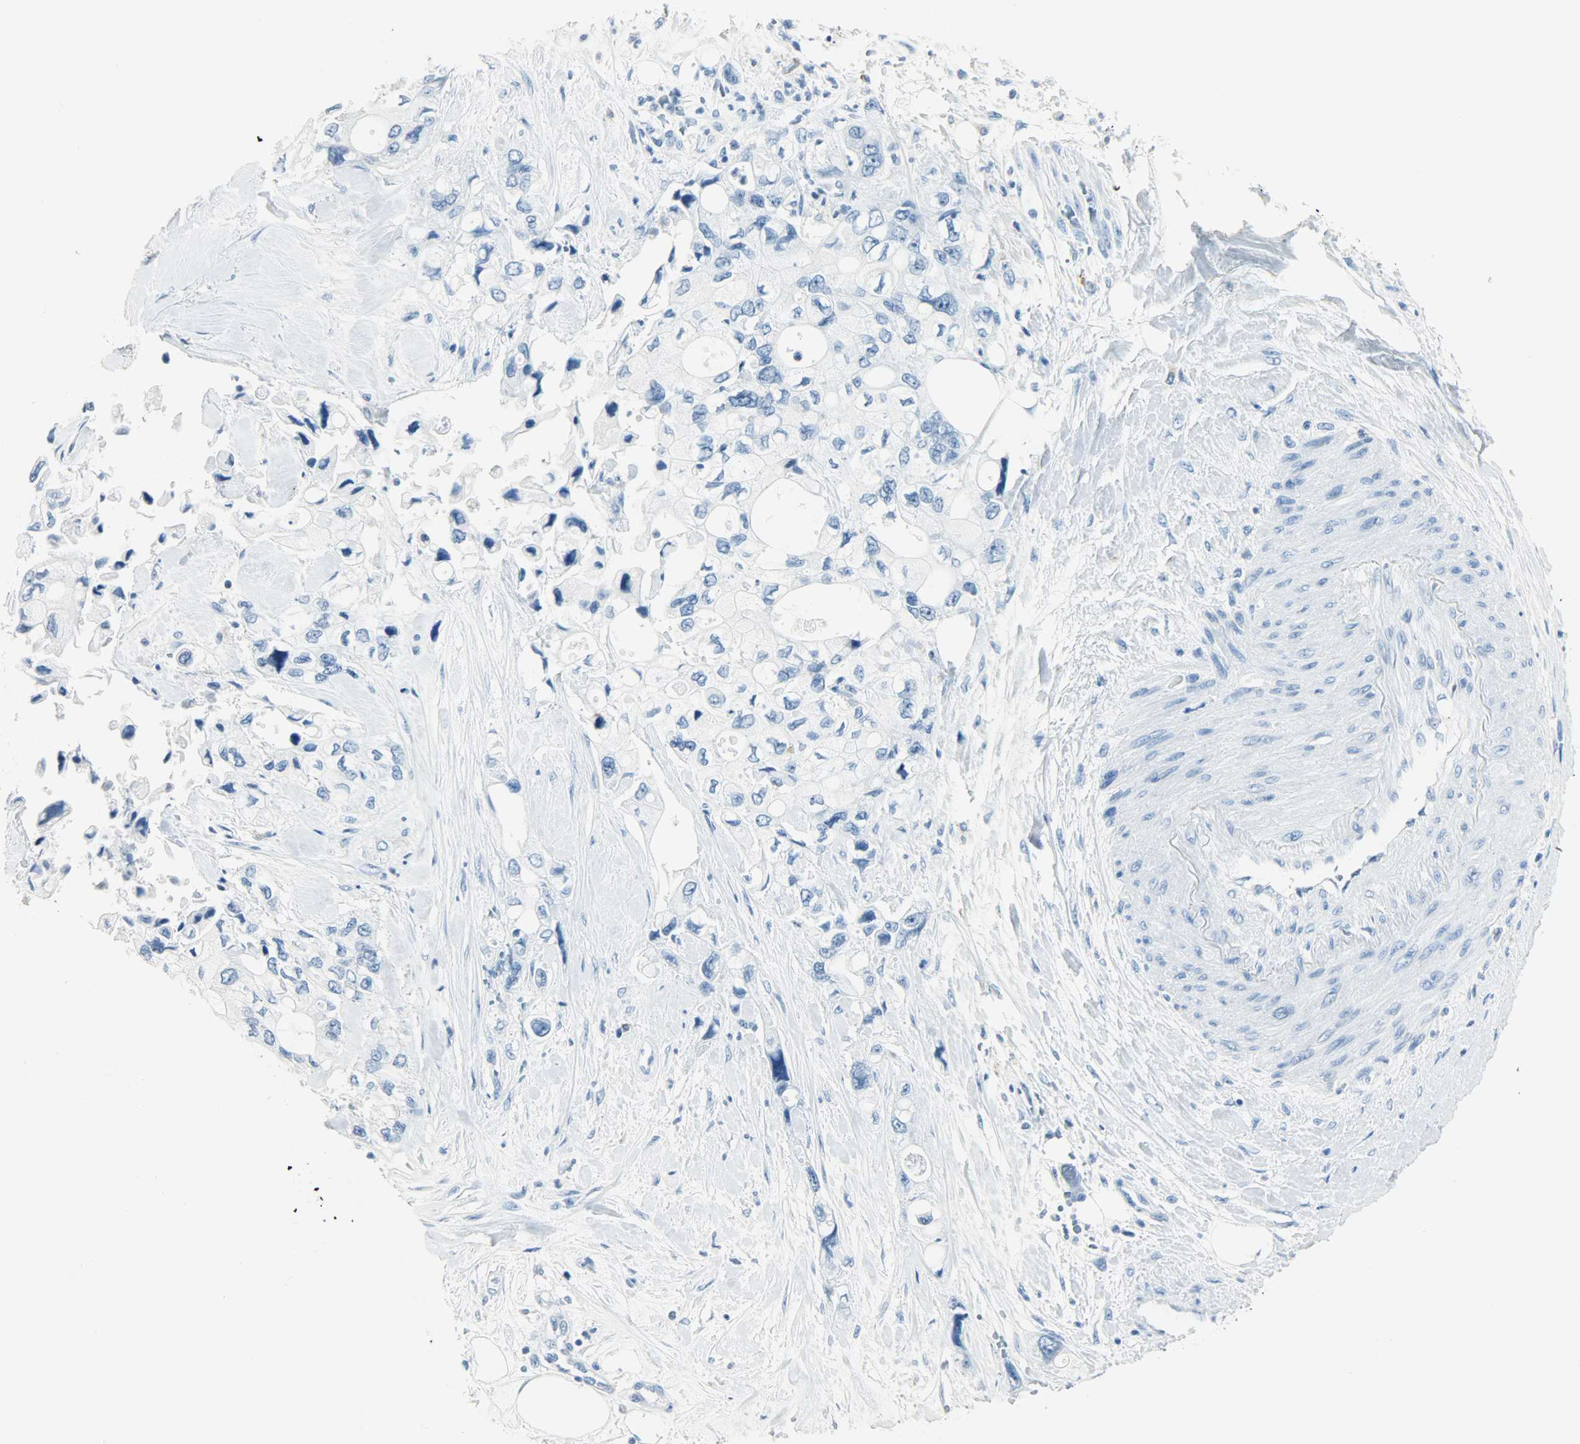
{"staining": {"intensity": "negative", "quantity": "none", "location": "none"}, "tissue": "pancreatic cancer", "cell_type": "Tumor cells", "image_type": "cancer", "snomed": [{"axis": "morphology", "description": "Adenocarcinoma, NOS"}, {"axis": "topography", "description": "Pancreas"}], "caption": "Immunohistochemistry (IHC) of human adenocarcinoma (pancreatic) shows no positivity in tumor cells.", "gene": "PTPN6", "patient": {"sex": "male", "age": 70}}